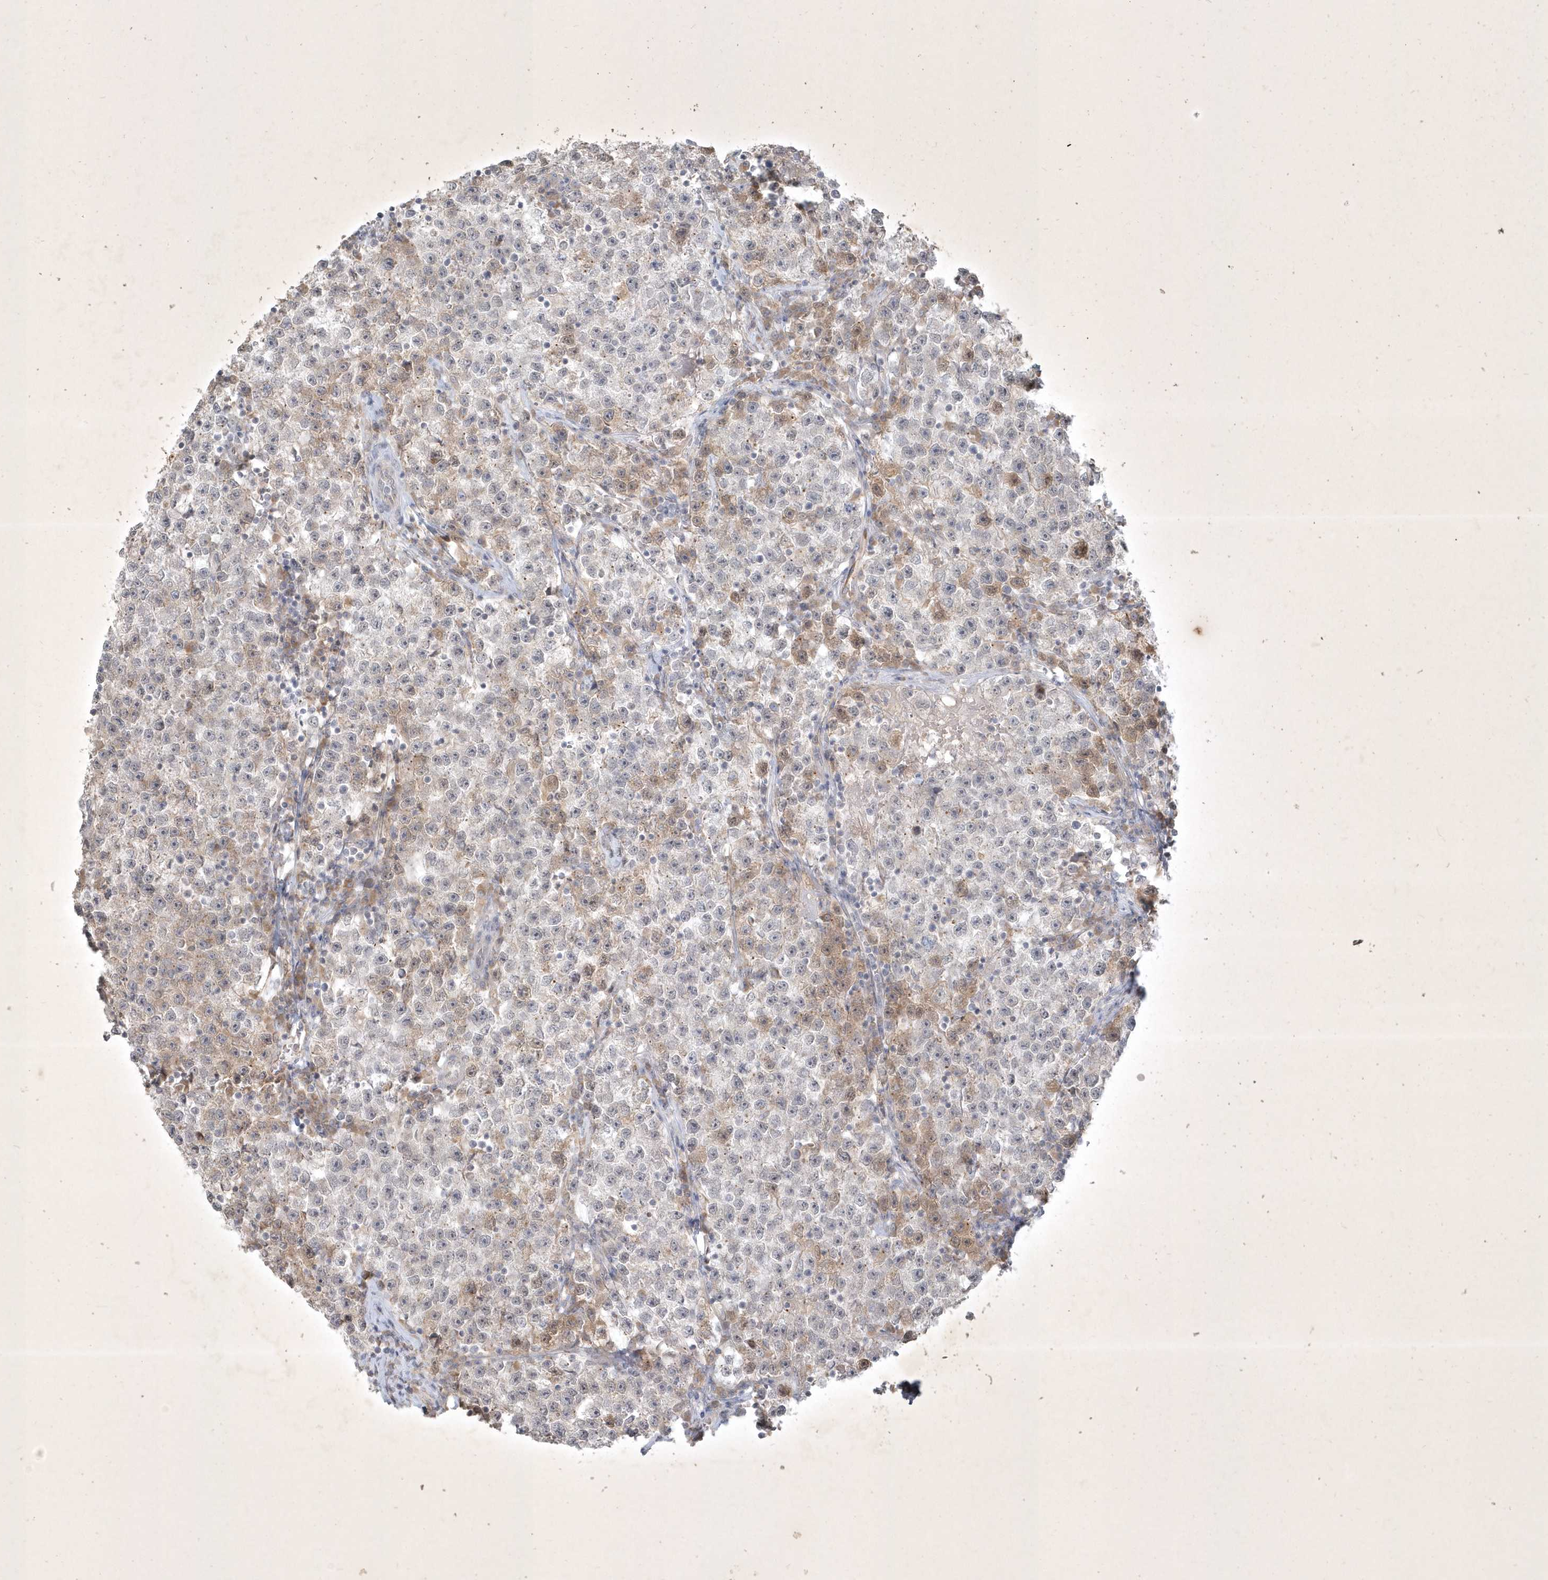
{"staining": {"intensity": "negative", "quantity": "none", "location": "none"}, "tissue": "testis cancer", "cell_type": "Tumor cells", "image_type": "cancer", "snomed": [{"axis": "morphology", "description": "Seminoma, NOS"}, {"axis": "topography", "description": "Testis"}], "caption": "The IHC micrograph has no significant staining in tumor cells of testis cancer tissue. Nuclei are stained in blue.", "gene": "BOD1", "patient": {"sex": "male", "age": 22}}